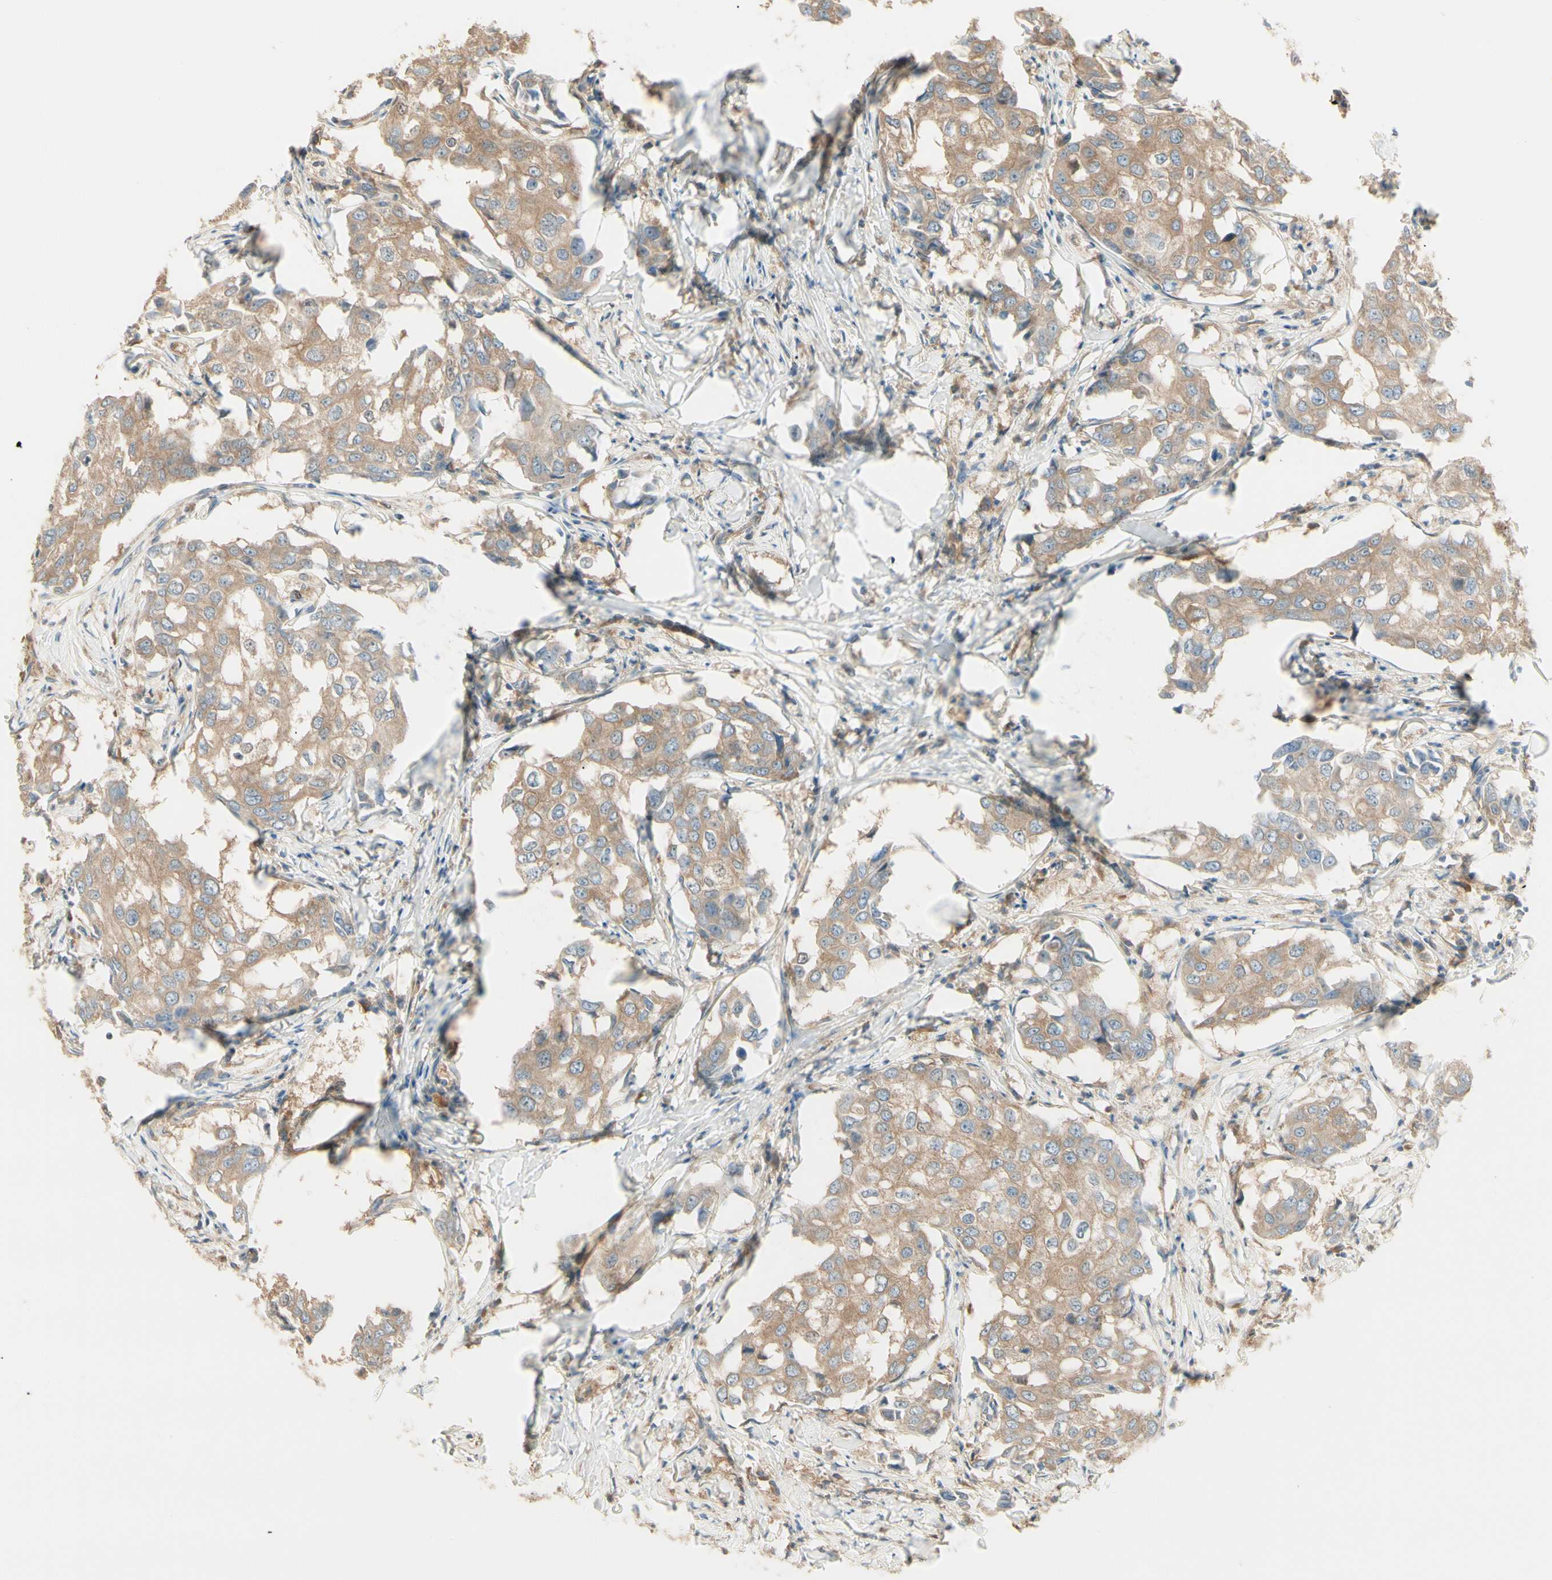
{"staining": {"intensity": "moderate", "quantity": ">75%", "location": "cytoplasmic/membranous"}, "tissue": "breast cancer", "cell_type": "Tumor cells", "image_type": "cancer", "snomed": [{"axis": "morphology", "description": "Duct carcinoma"}, {"axis": "topography", "description": "Breast"}], "caption": "About >75% of tumor cells in intraductal carcinoma (breast) display moderate cytoplasmic/membranous protein positivity as visualized by brown immunohistochemical staining.", "gene": "IRAG1", "patient": {"sex": "female", "age": 27}}